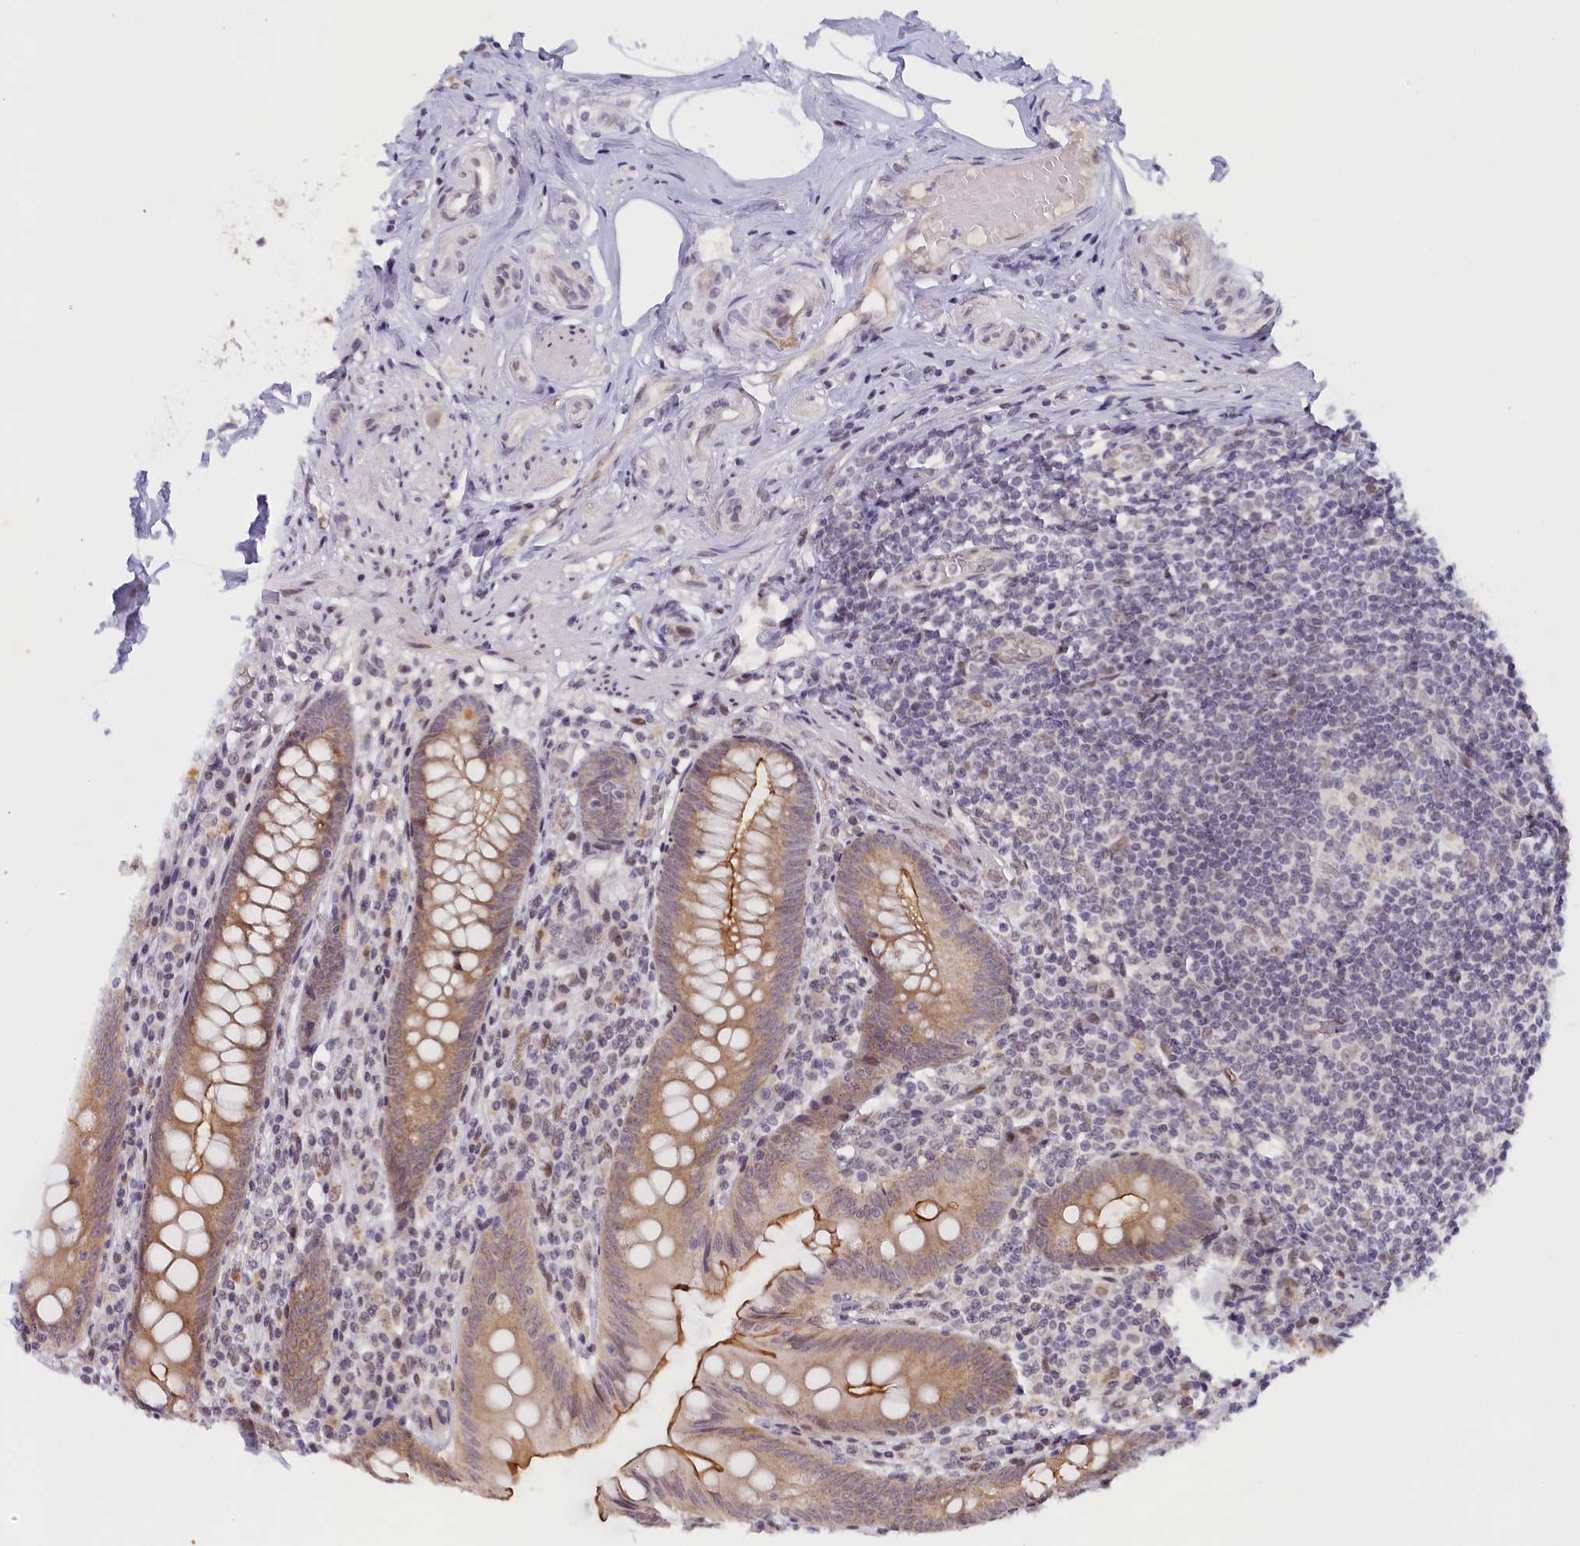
{"staining": {"intensity": "moderate", "quantity": ">75%", "location": "cytoplasmic/membranous"}, "tissue": "appendix", "cell_type": "Glandular cells", "image_type": "normal", "snomed": [{"axis": "morphology", "description": "Normal tissue, NOS"}, {"axis": "topography", "description": "Appendix"}], "caption": "Glandular cells display moderate cytoplasmic/membranous staining in approximately >75% of cells in normal appendix. (Brightfield microscopy of DAB IHC at high magnification).", "gene": "SEC31B", "patient": {"sex": "male", "age": 55}}